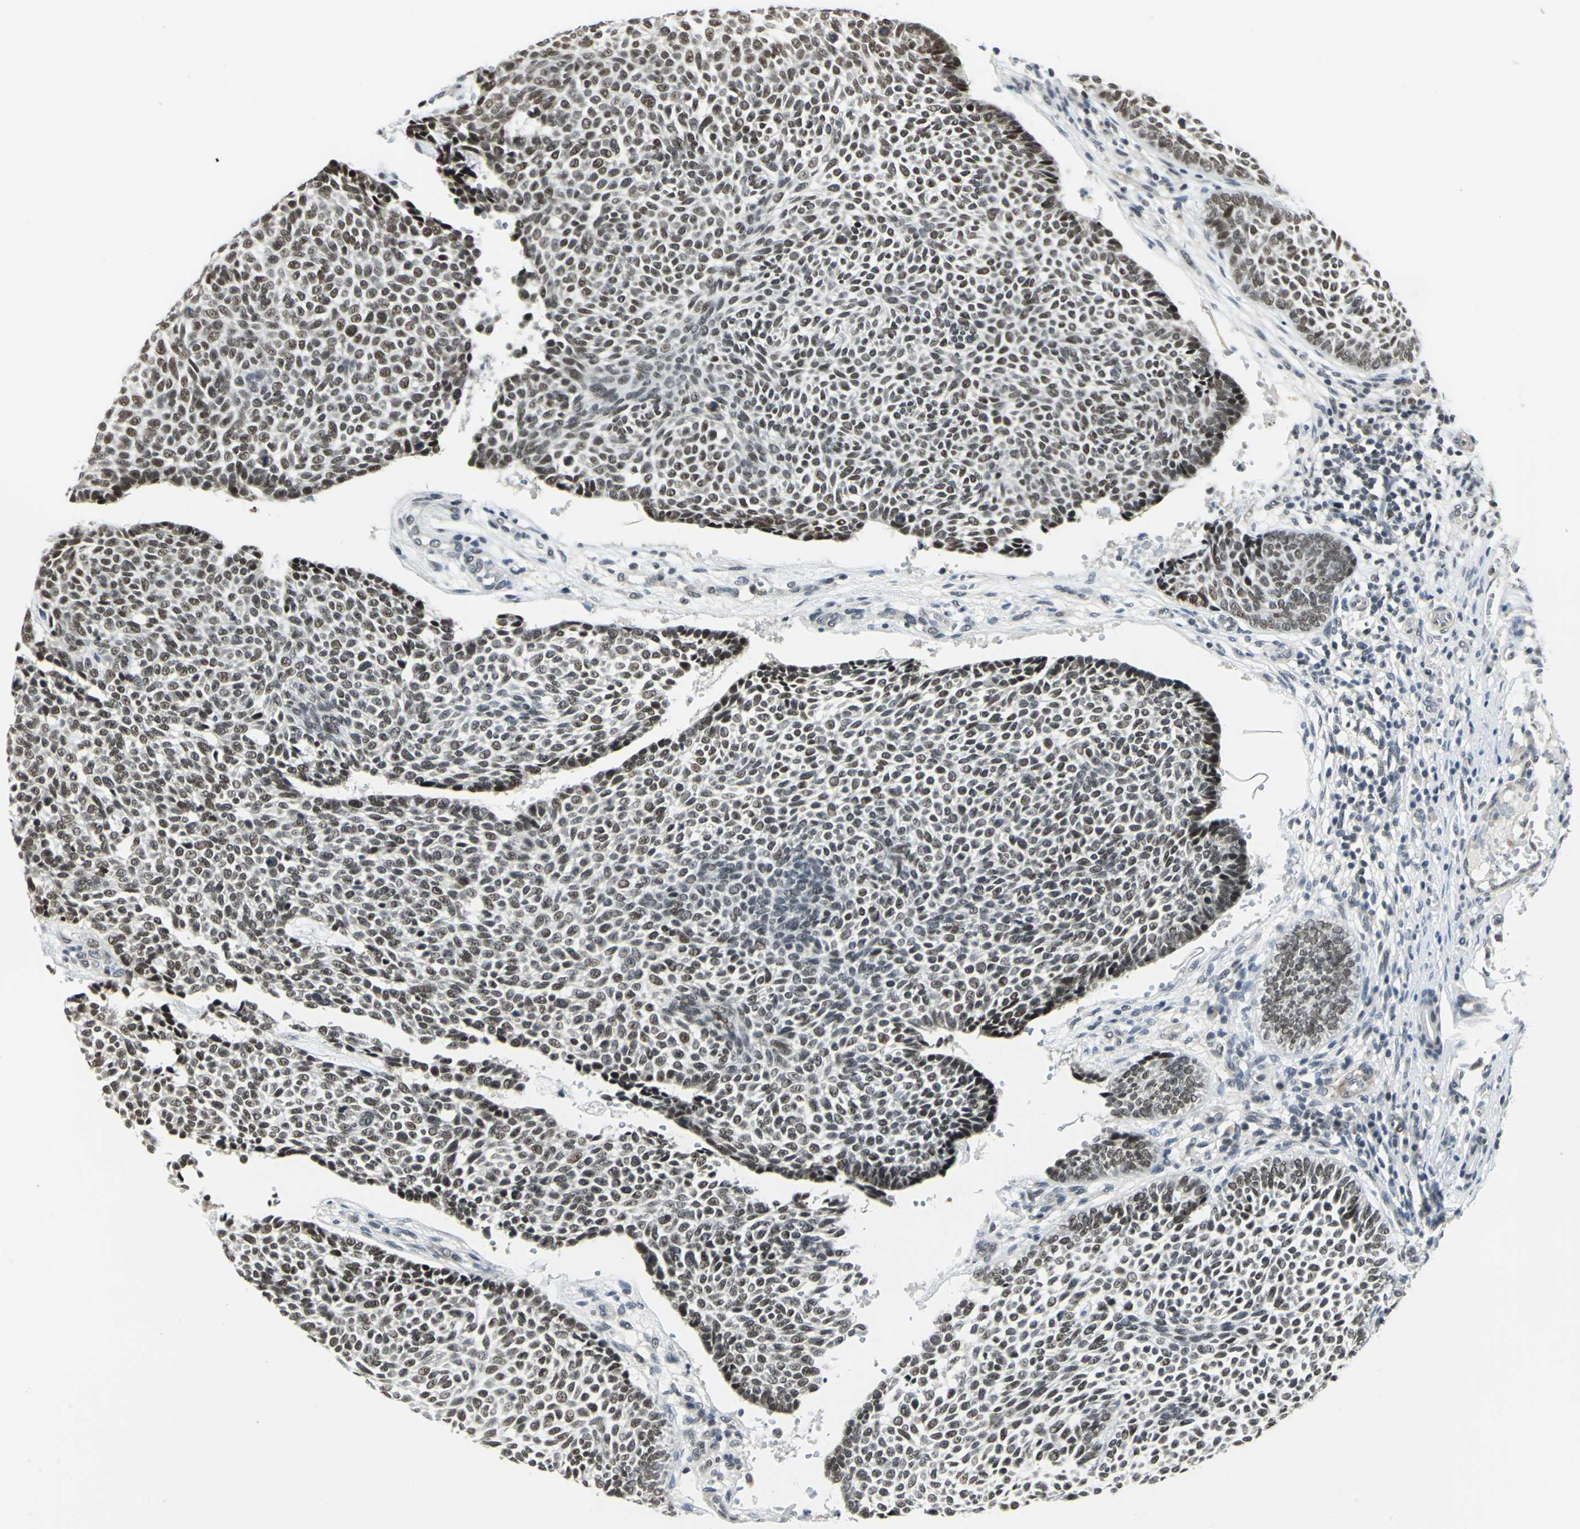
{"staining": {"intensity": "moderate", "quantity": ">75%", "location": "nuclear"}, "tissue": "skin cancer", "cell_type": "Tumor cells", "image_type": "cancer", "snomed": [{"axis": "morphology", "description": "Normal tissue, NOS"}, {"axis": "morphology", "description": "Basal cell carcinoma"}, {"axis": "topography", "description": "Skin"}], "caption": "This is an image of immunohistochemistry staining of skin cancer (basal cell carcinoma), which shows moderate positivity in the nuclear of tumor cells.", "gene": "MTA1", "patient": {"sex": "male", "age": 87}}